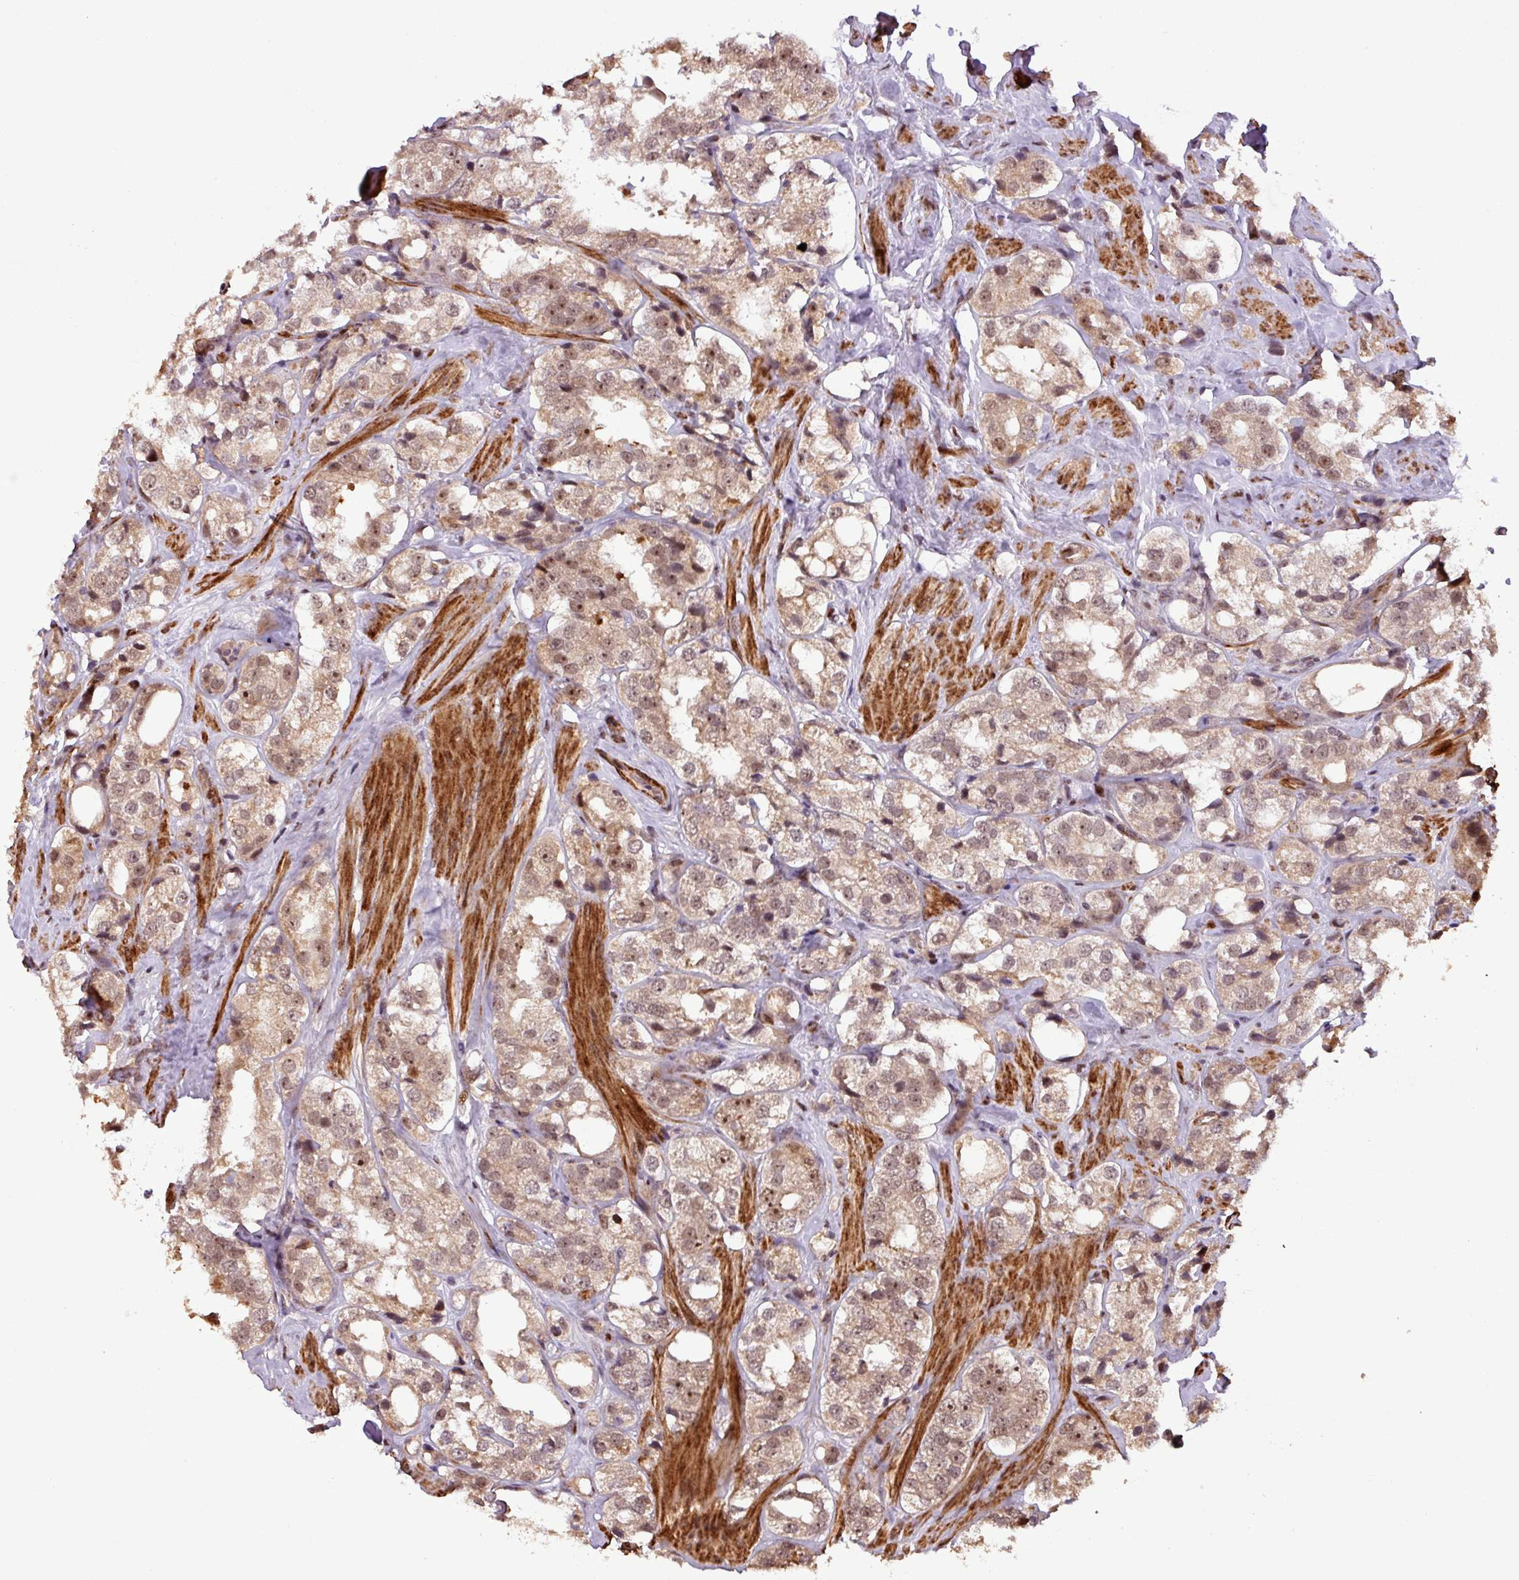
{"staining": {"intensity": "moderate", "quantity": ">75%", "location": "nuclear"}, "tissue": "prostate cancer", "cell_type": "Tumor cells", "image_type": "cancer", "snomed": [{"axis": "morphology", "description": "Adenocarcinoma, NOS"}, {"axis": "topography", "description": "Prostate"}], "caption": "Human prostate cancer stained with a protein marker displays moderate staining in tumor cells.", "gene": "SLC22A24", "patient": {"sex": "male", "age": 79}}